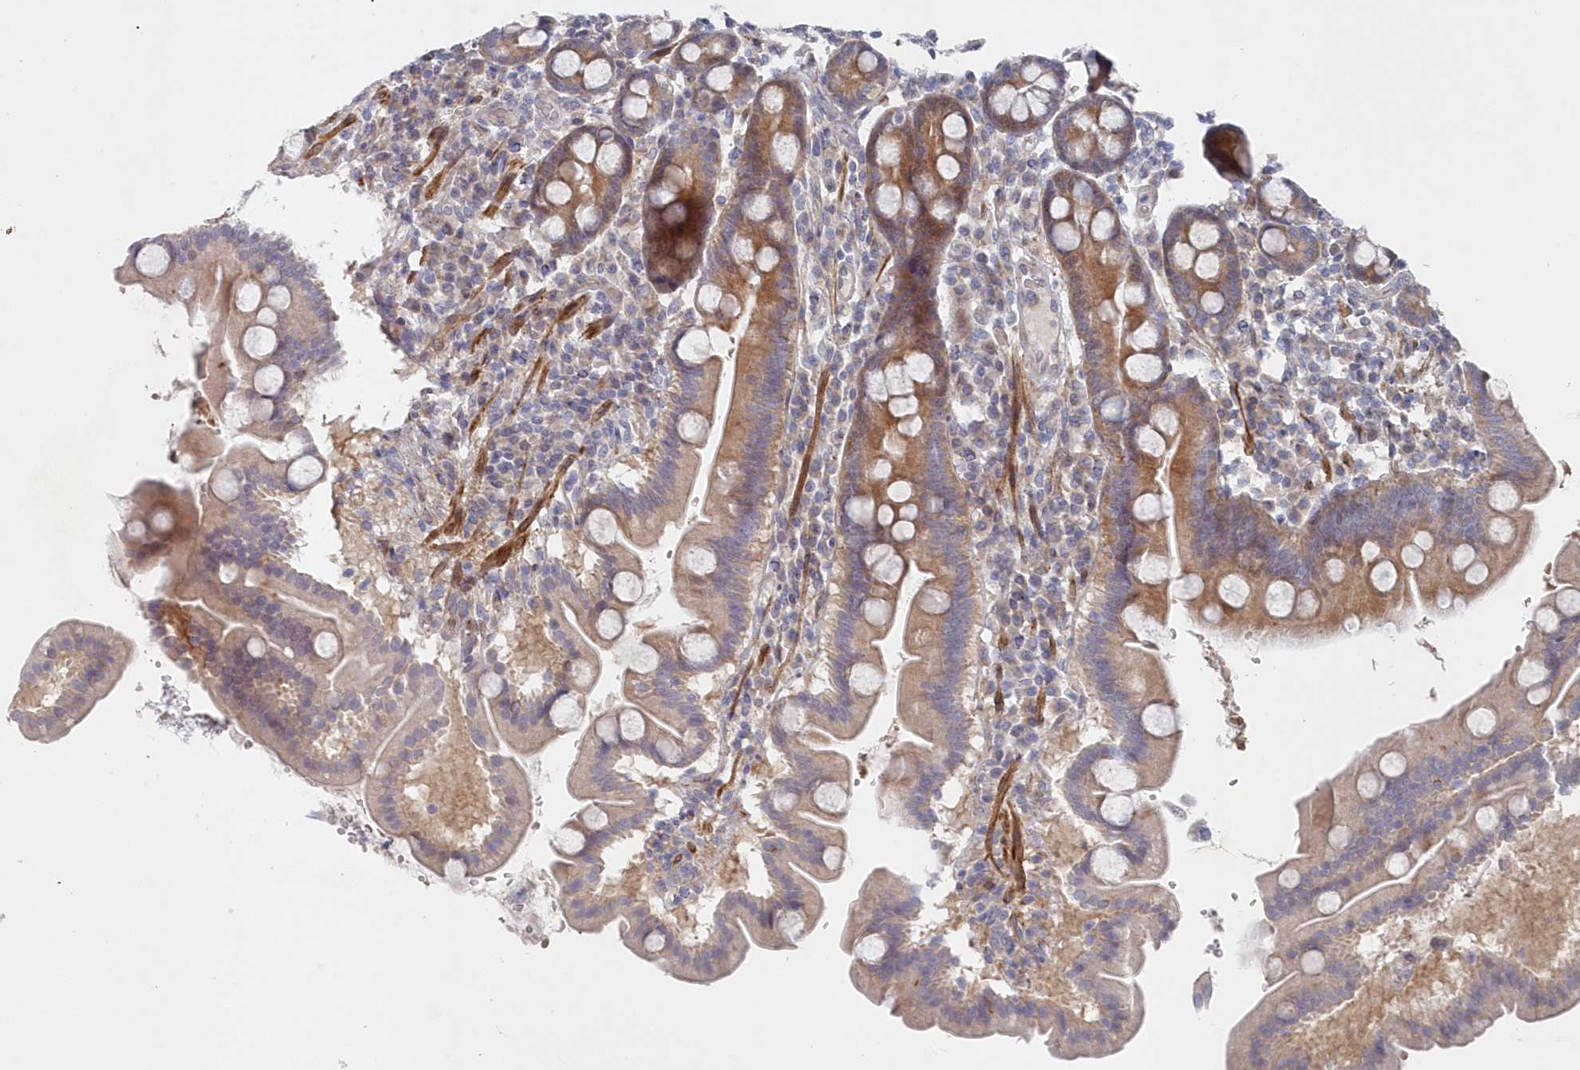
{"staining": {"intensity": "moderate", "quantity": "25%-75%", "location": "cytoplasmic/membranous"}, "tissue": "duodenum", "cell_type": "Glandular cells", "image_type": "normal", "snomed": [{"axis": "morphology", "description": "Normal tissue, NOS"}, {"axis": "topography", "description": "Duodenum"}], "caption": "Immunohistochemical staining of unremarkable human duodenum demonstrates moderate cytoplasmic/membranous protein expression in approximately 25%-75% of glandular cells.", "gene": "KIAA1586", "patient": {"sex": "male", "age": 50}}